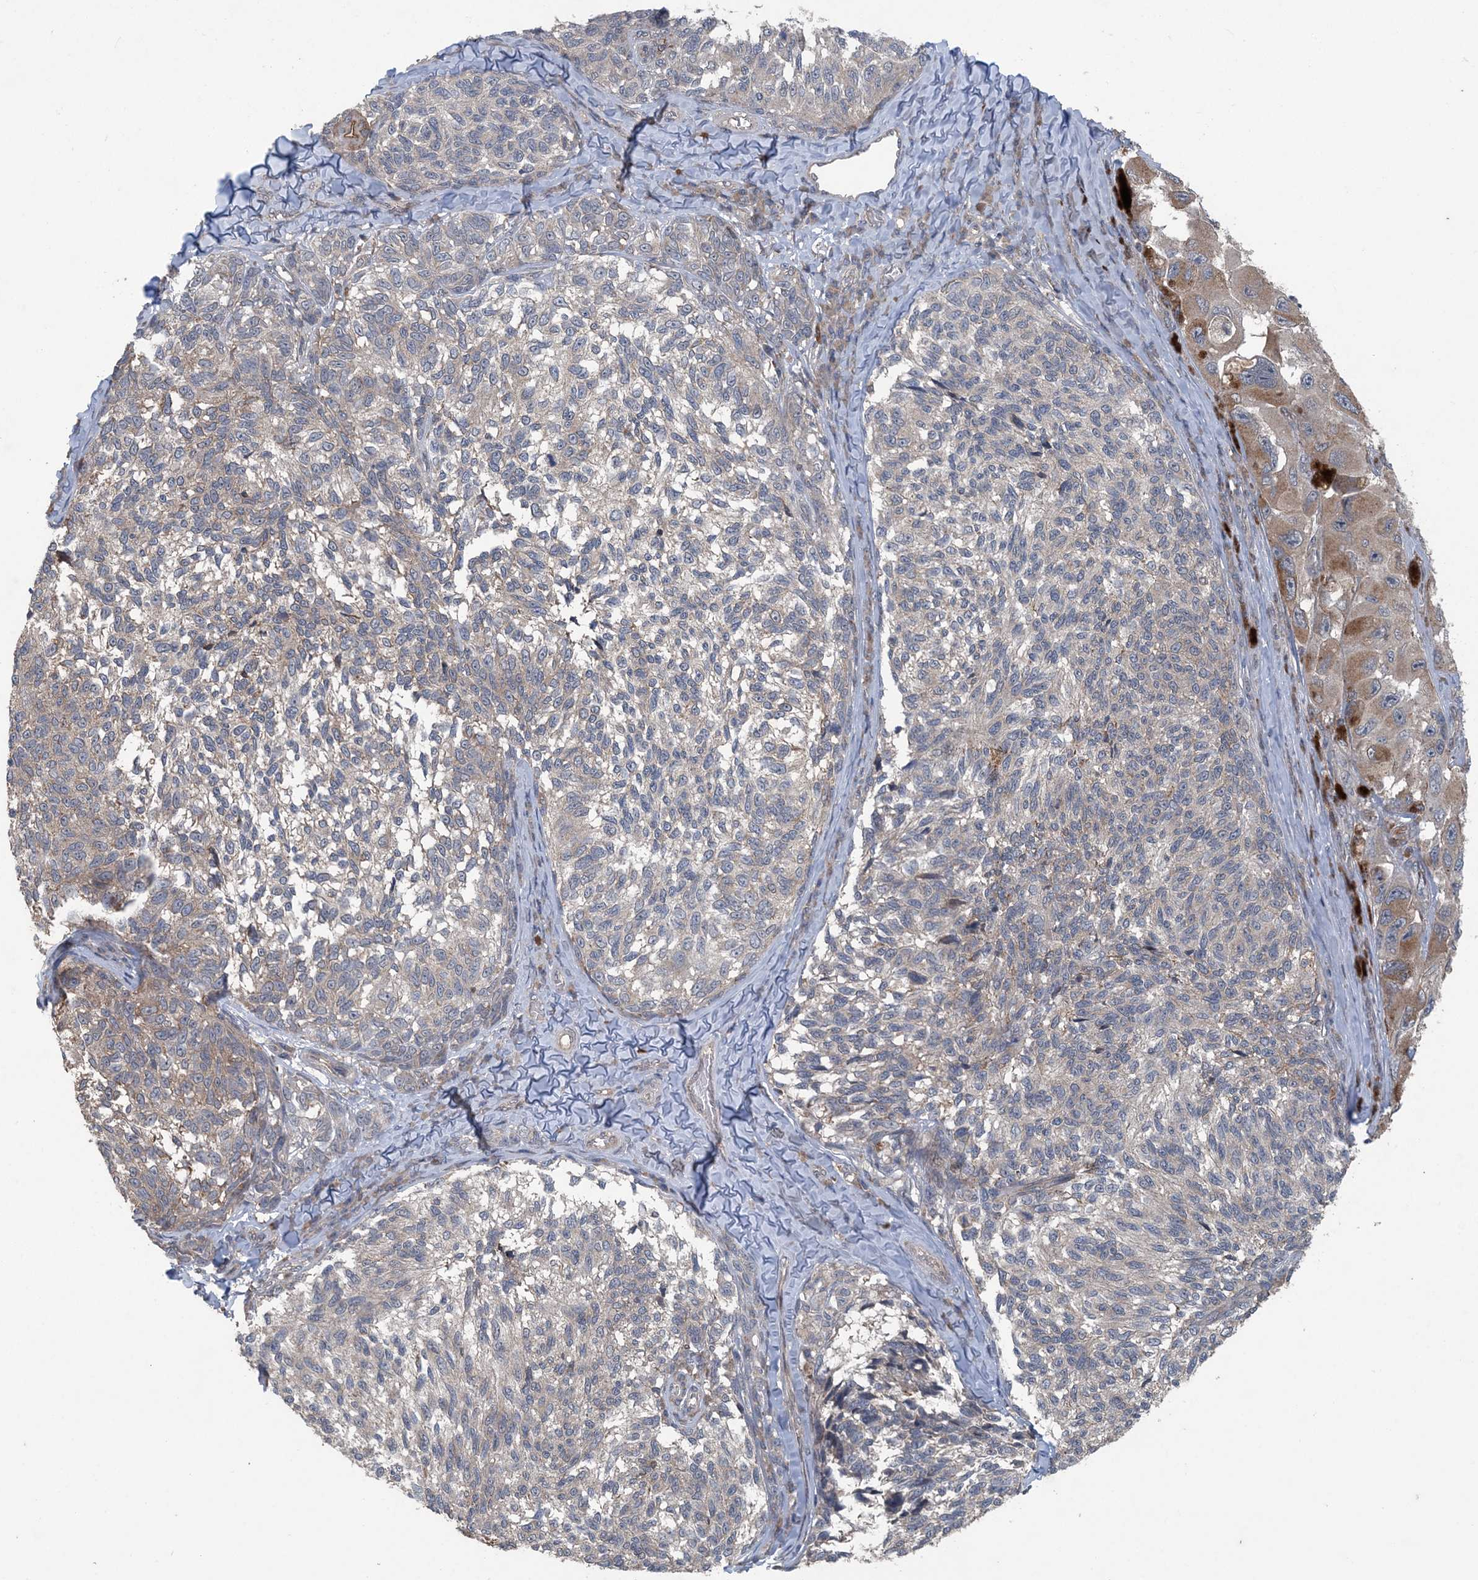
{"staining": {"intensity": "negative", "quantity": "none", "location": "none"}, "tissue": "melanoma", "cell_type": "Tumor cells", "image_type": "cancer", "snomed": [{"axis": "morphology", "description": "Malignant melanoma, NOS"}, {"axis": "topography", "description": "Skin"}], "caption": "A micrograph of human malignant melanoma is negative for staining in tumor cells.", "gene": "MYO9B", "patient": {"sex": "female", "age": 73}}